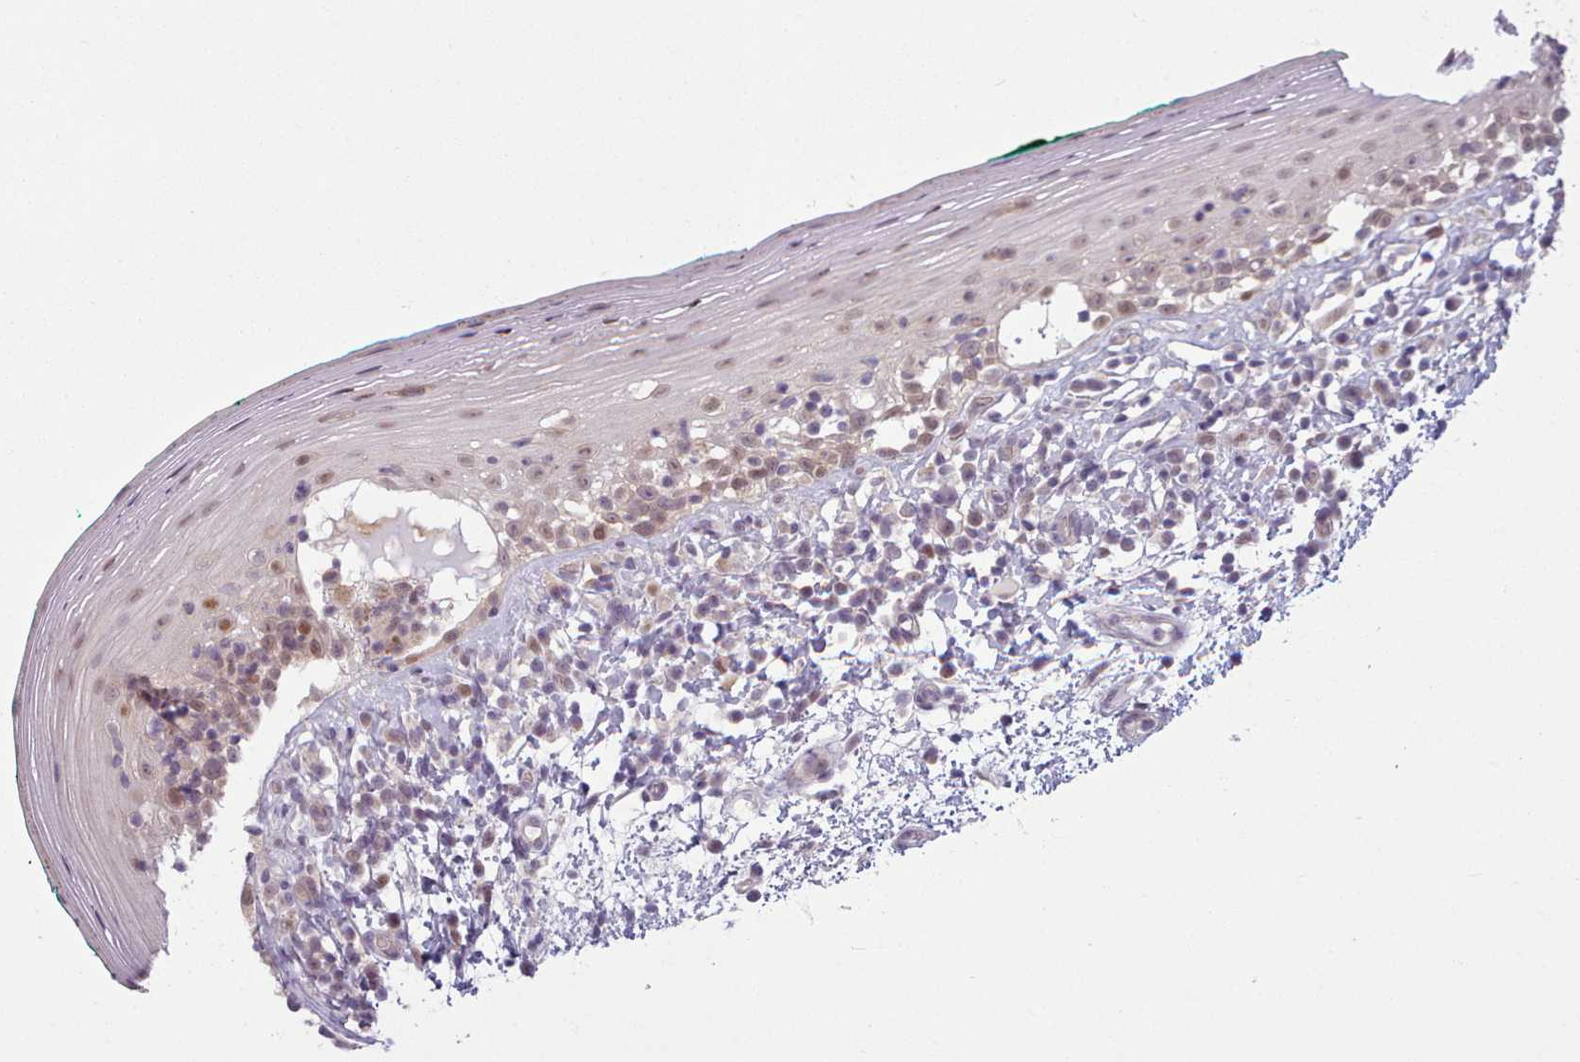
{"staining": {"intensity": "moderate", "quantity": "<25%", "location": "nuclear"}, "tissue": "oral mucosa", "cell_type": "Squamous epithelial cells", "image_type": "normal", "snomed": [{"axis": "morphology", "description": "Normal tissue, NOS"}, {"axis": "topography", "description": "Oral tissue"}], "caption": "This photomicrograph shows benign oral mucosa stained with immunohistochemistry to label a protein in brown. The nuclear of squamous epithelial cells show moderate positivity for the protein. Nuclei are counter-stained blue.", "gene": "KBTBD6", "patient": {"sex": "female", "age": 83}}